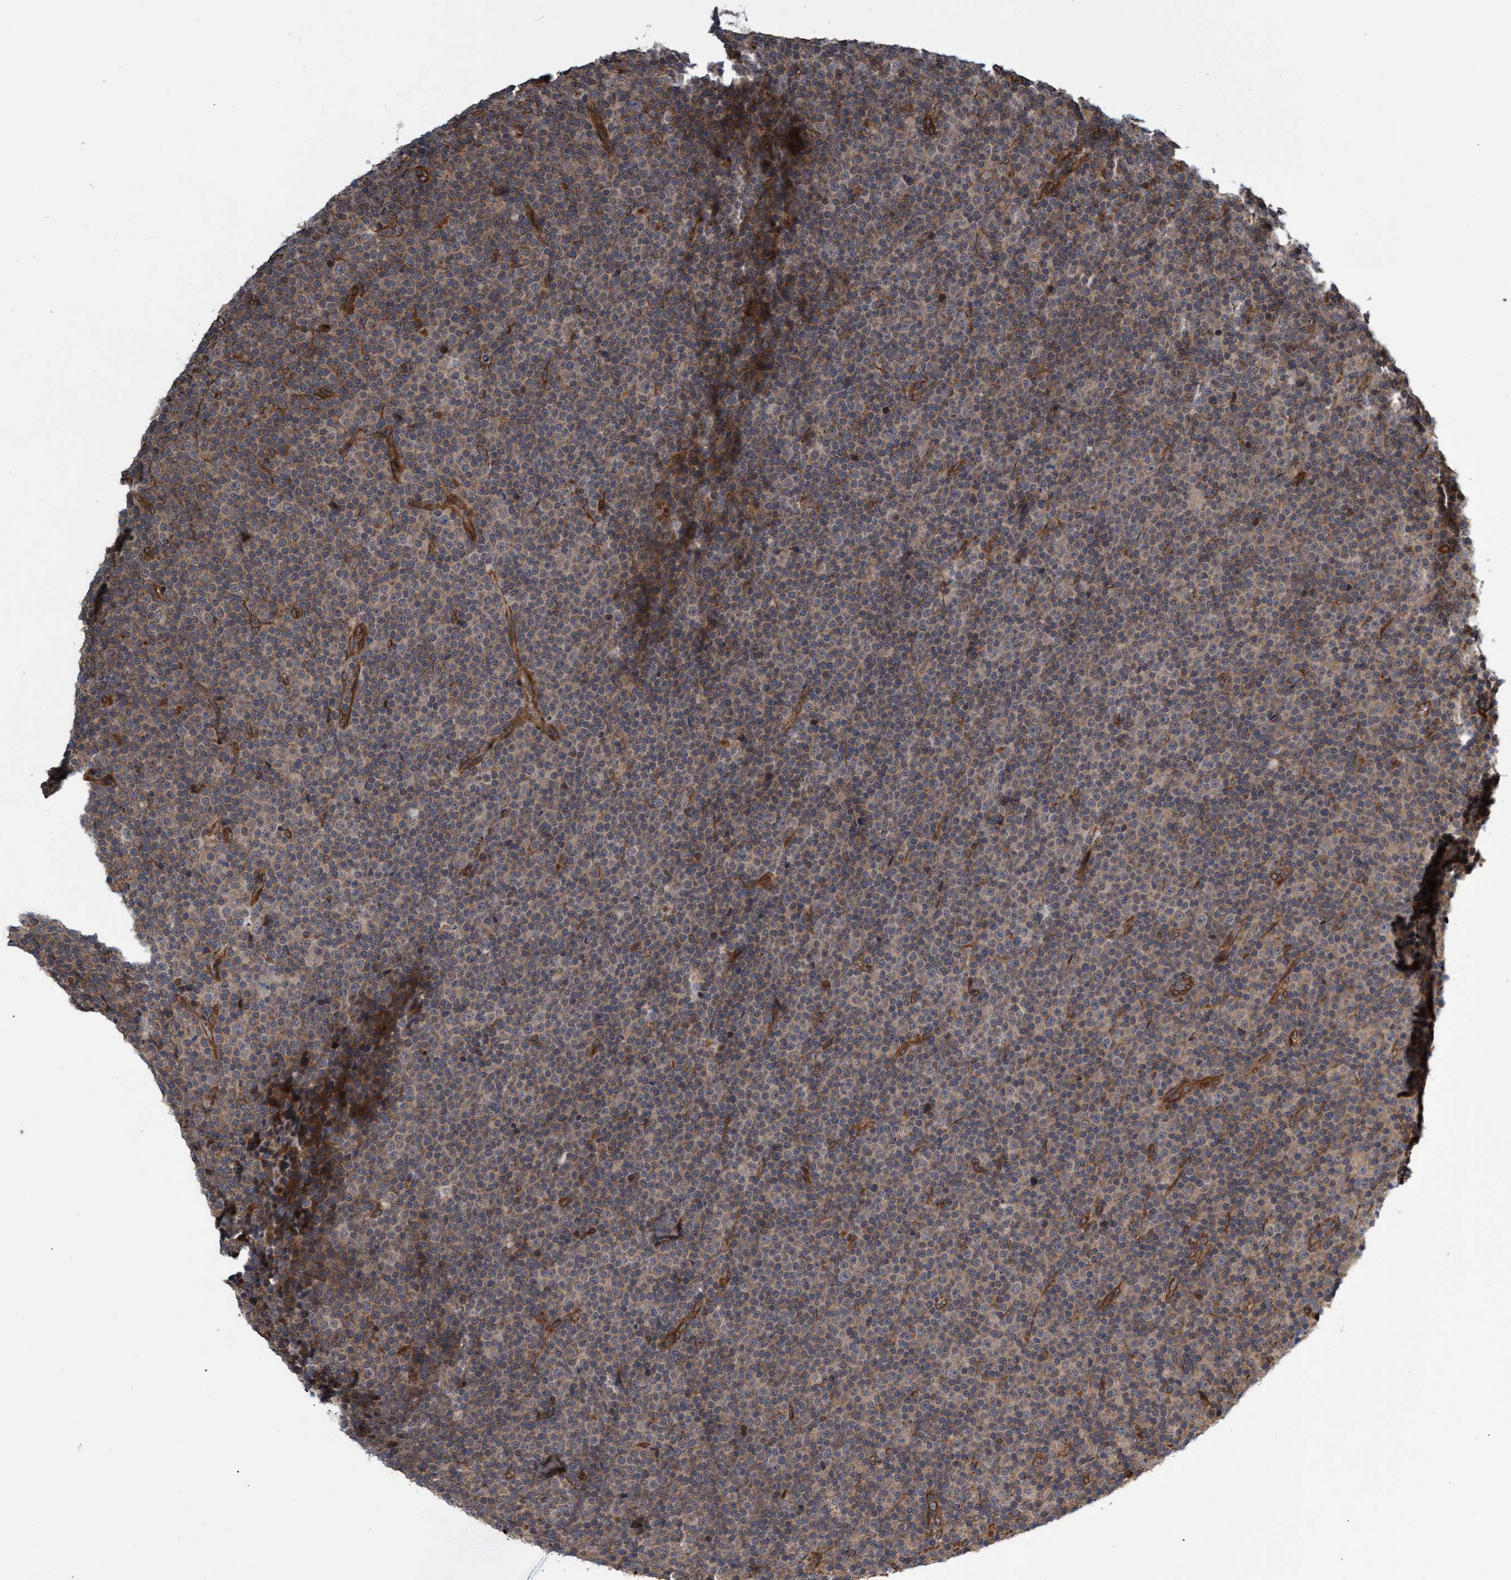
{"staining": {"intensity": "weak", "quantity": "25%-75%", "location": "cytoplasmic/membranous"}, "tissue": "lymphoma", "cell_type": "Tumor cells", "image_type": "cancer", "snomed": [{"axis": "morphology", "description": "Malignant lymphoma, non-Hodgkin's type, Low grade"}, {"axis": "topography", "description": "Lymph node"}], "caption": "Human malignant lymphoma, non-Hodgkin's type (low-grade) stained with a protein marker reveals weak staining in tumor cells.", "gene": "TNFRSF10B", "patient": {"sex": "female", "age": 67}}